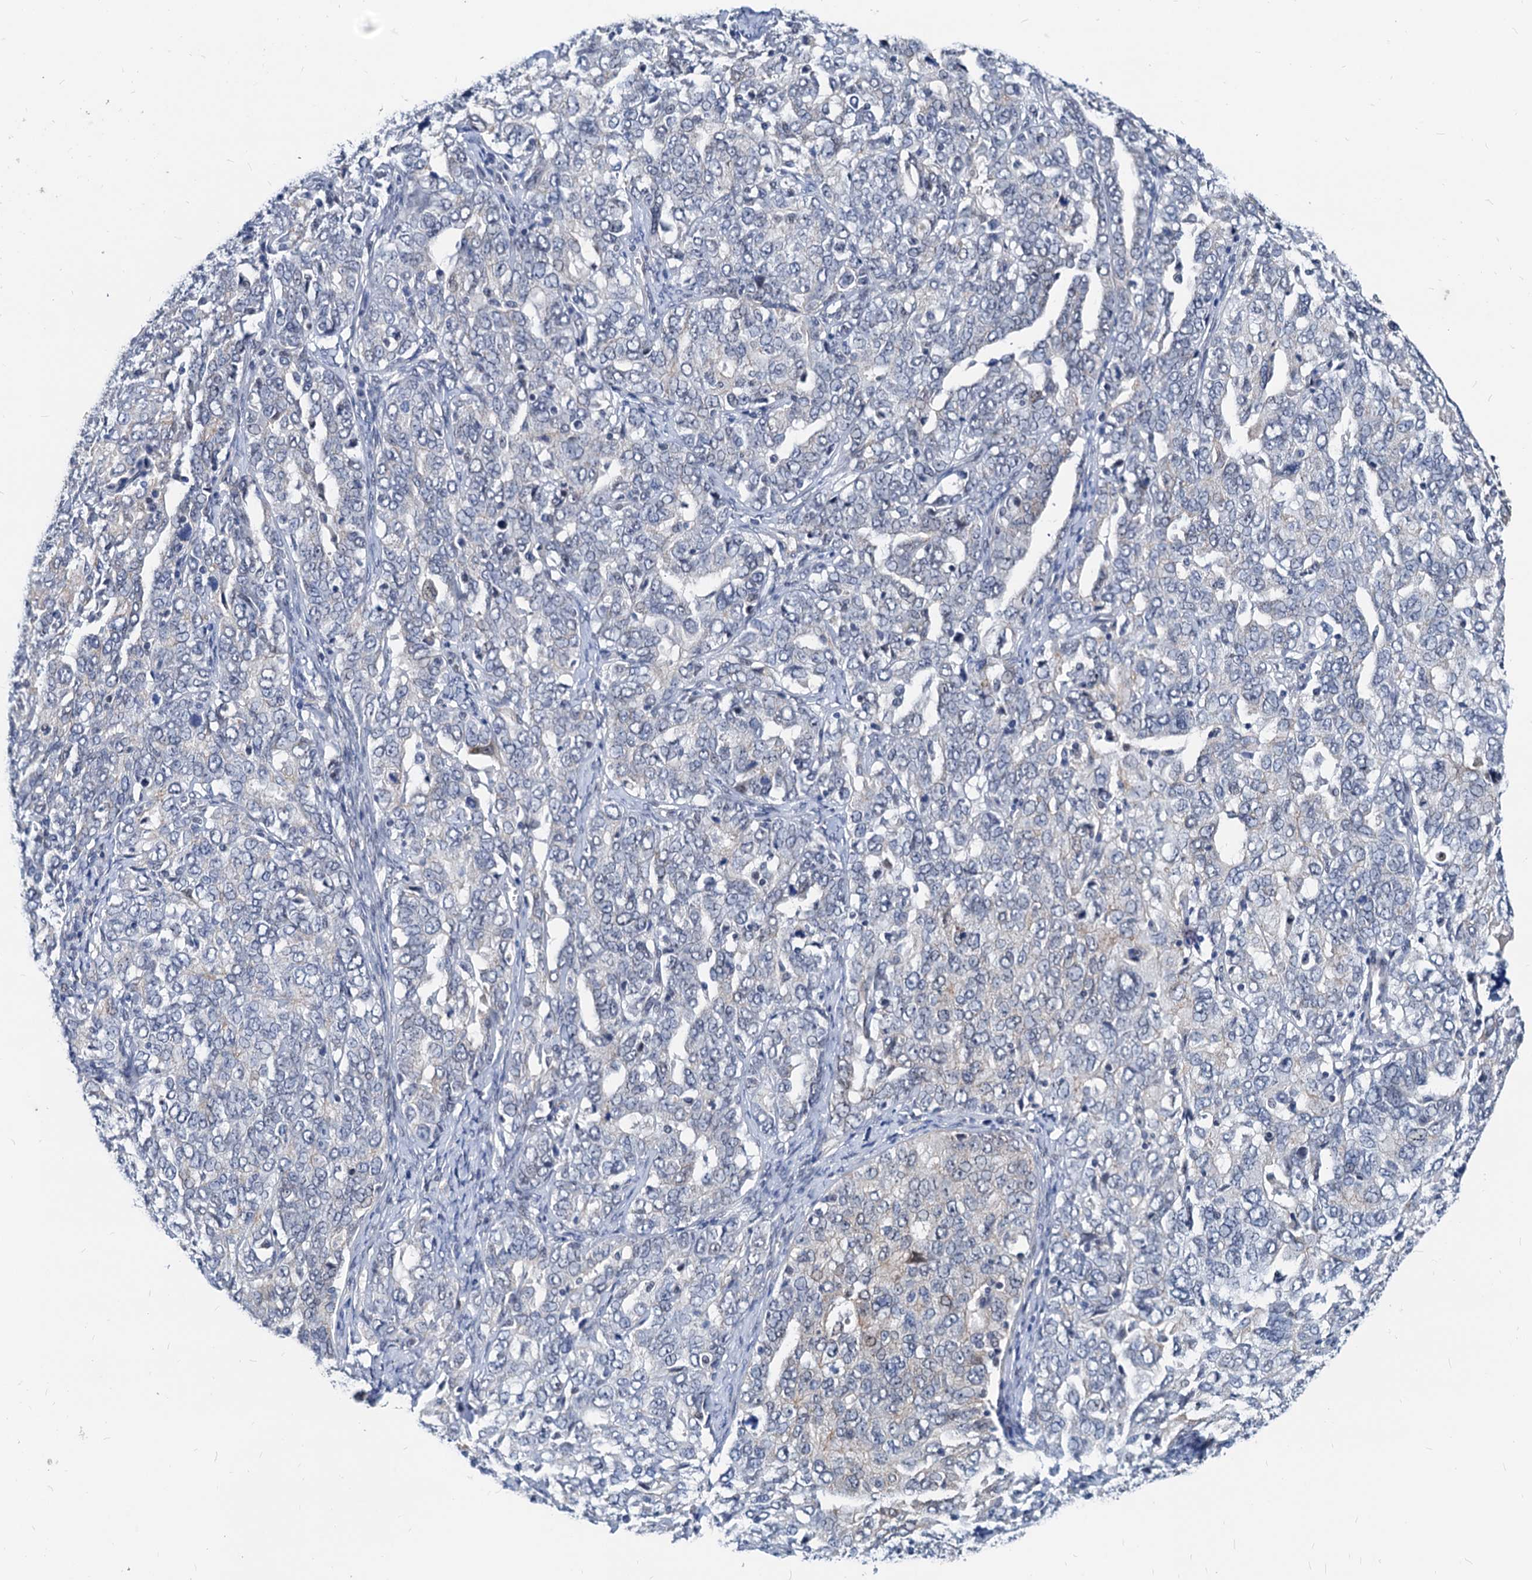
{"staining": {"intensity": "negative", "quantity": "none", "location": "none"}, "tissue": "ovarian cancer", "cell_type": "Tumor cells", "image_type": "cancer", "snomed": [{"axis": "morphology", "description": "Carcinoma, endometroid"}, {"axis": "topography", "description": "Ovary"}], "caption": "Endometroid carcinoma (ovarian) was stained to show a protein in brown. There is no significant staining in tumor cells.", "gene": "HSF2", "patient": {"sex": "female", "age": 62}}